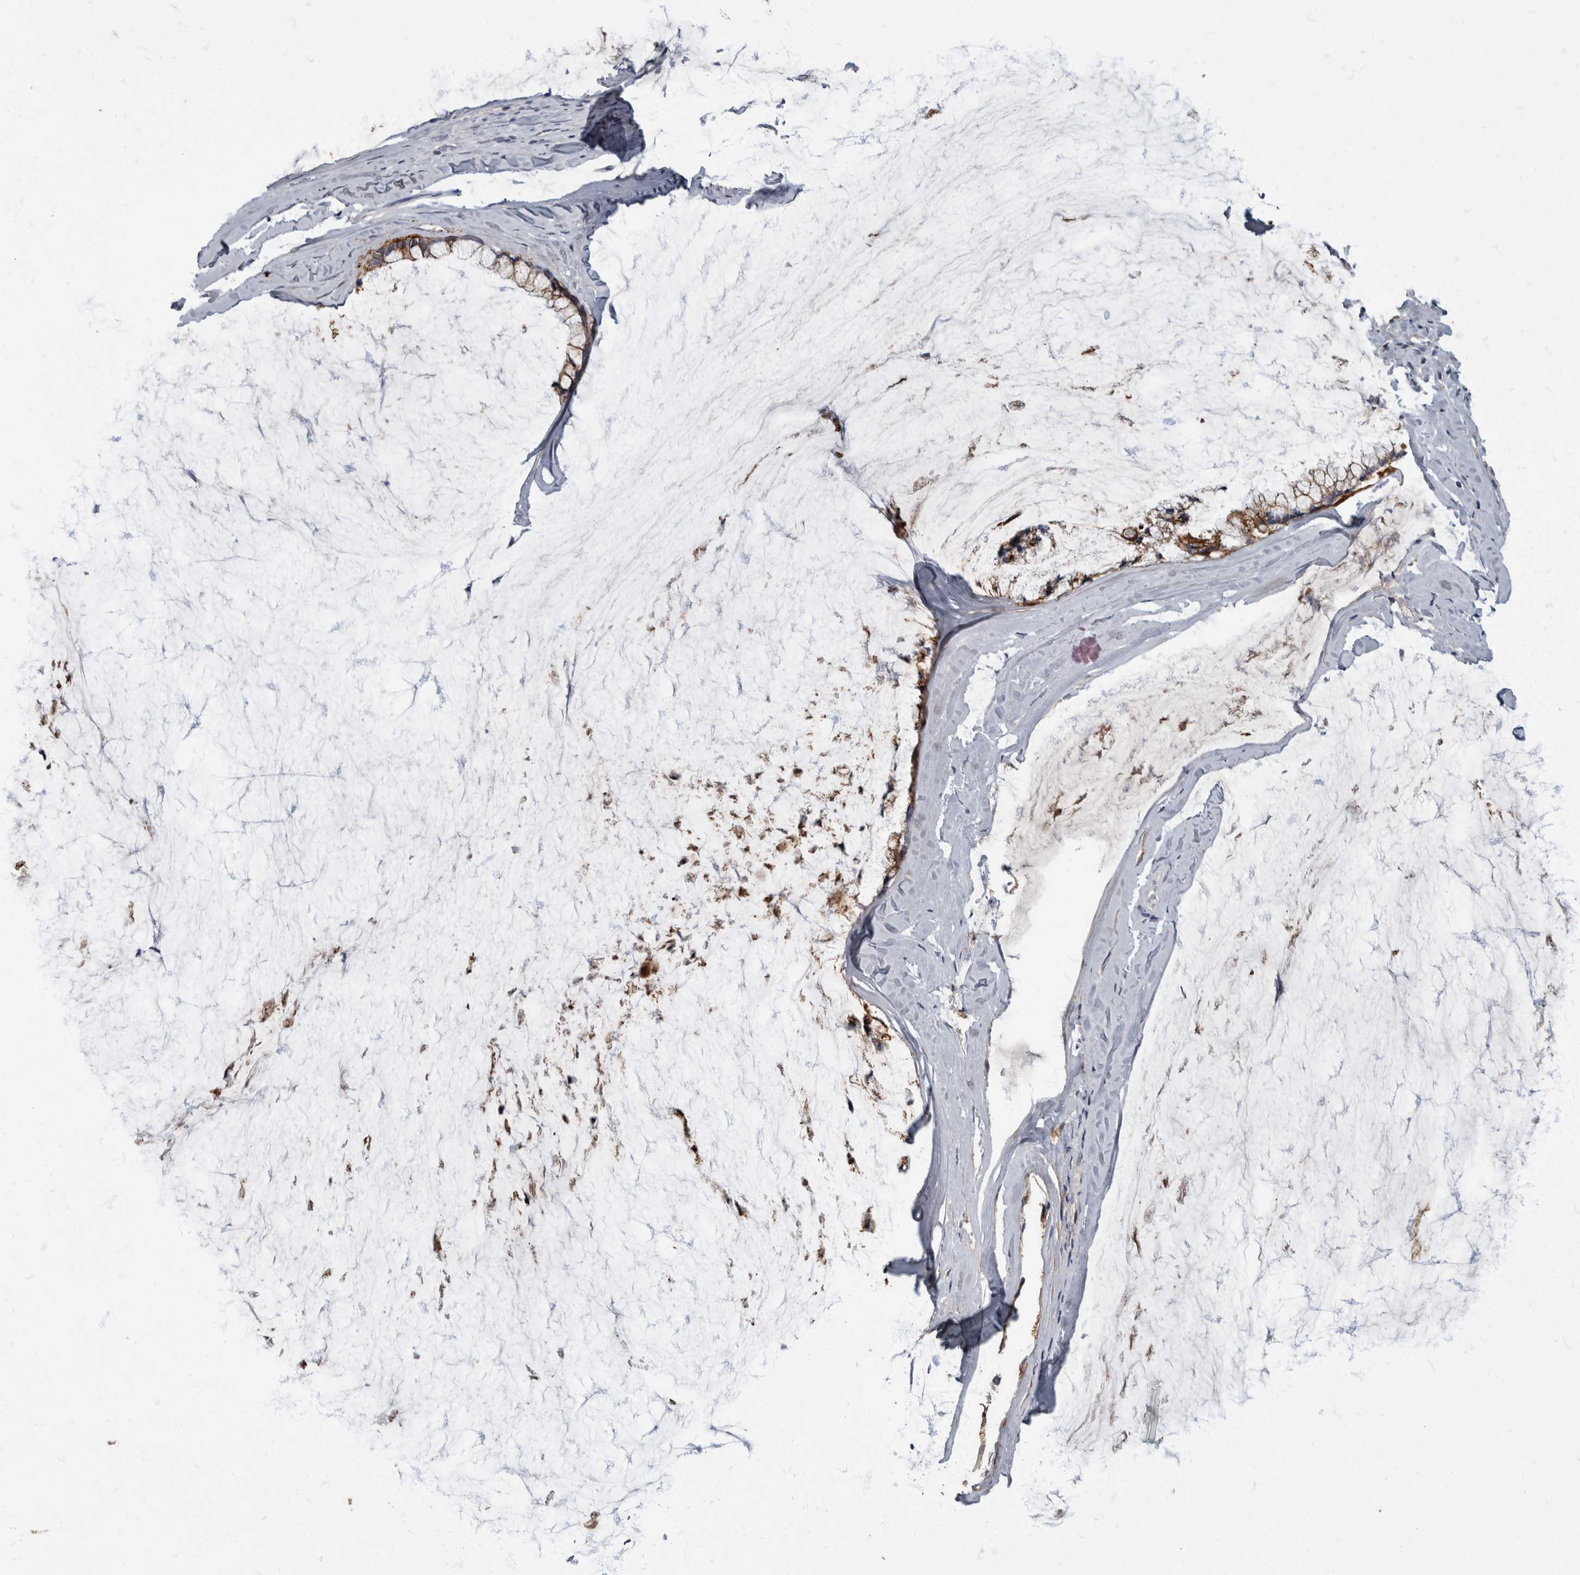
{"staining": {"intensity": "moderate", "quantity": ">75%", "location": "cytoplasmic/membranous"}, "tissue": "ovarian cancer", "cell_type": "Tumor cells", "image_type": "cancer", "snomed": [{"axis": "morphology", "description": "Cystadenocarcinoma, mucinous, NOS"}, {"axis": "topography", "description": "Ovary"}], "caption": "Immunohistochemical staining of human ovarian cancer (mucinous cystadenocarcinoma) displays moderate cytoplasmic/membranous protein staining in about >75% of tumor cells.", "gene": "DSG2", "patient": {"sex": "female", "age": 39}}